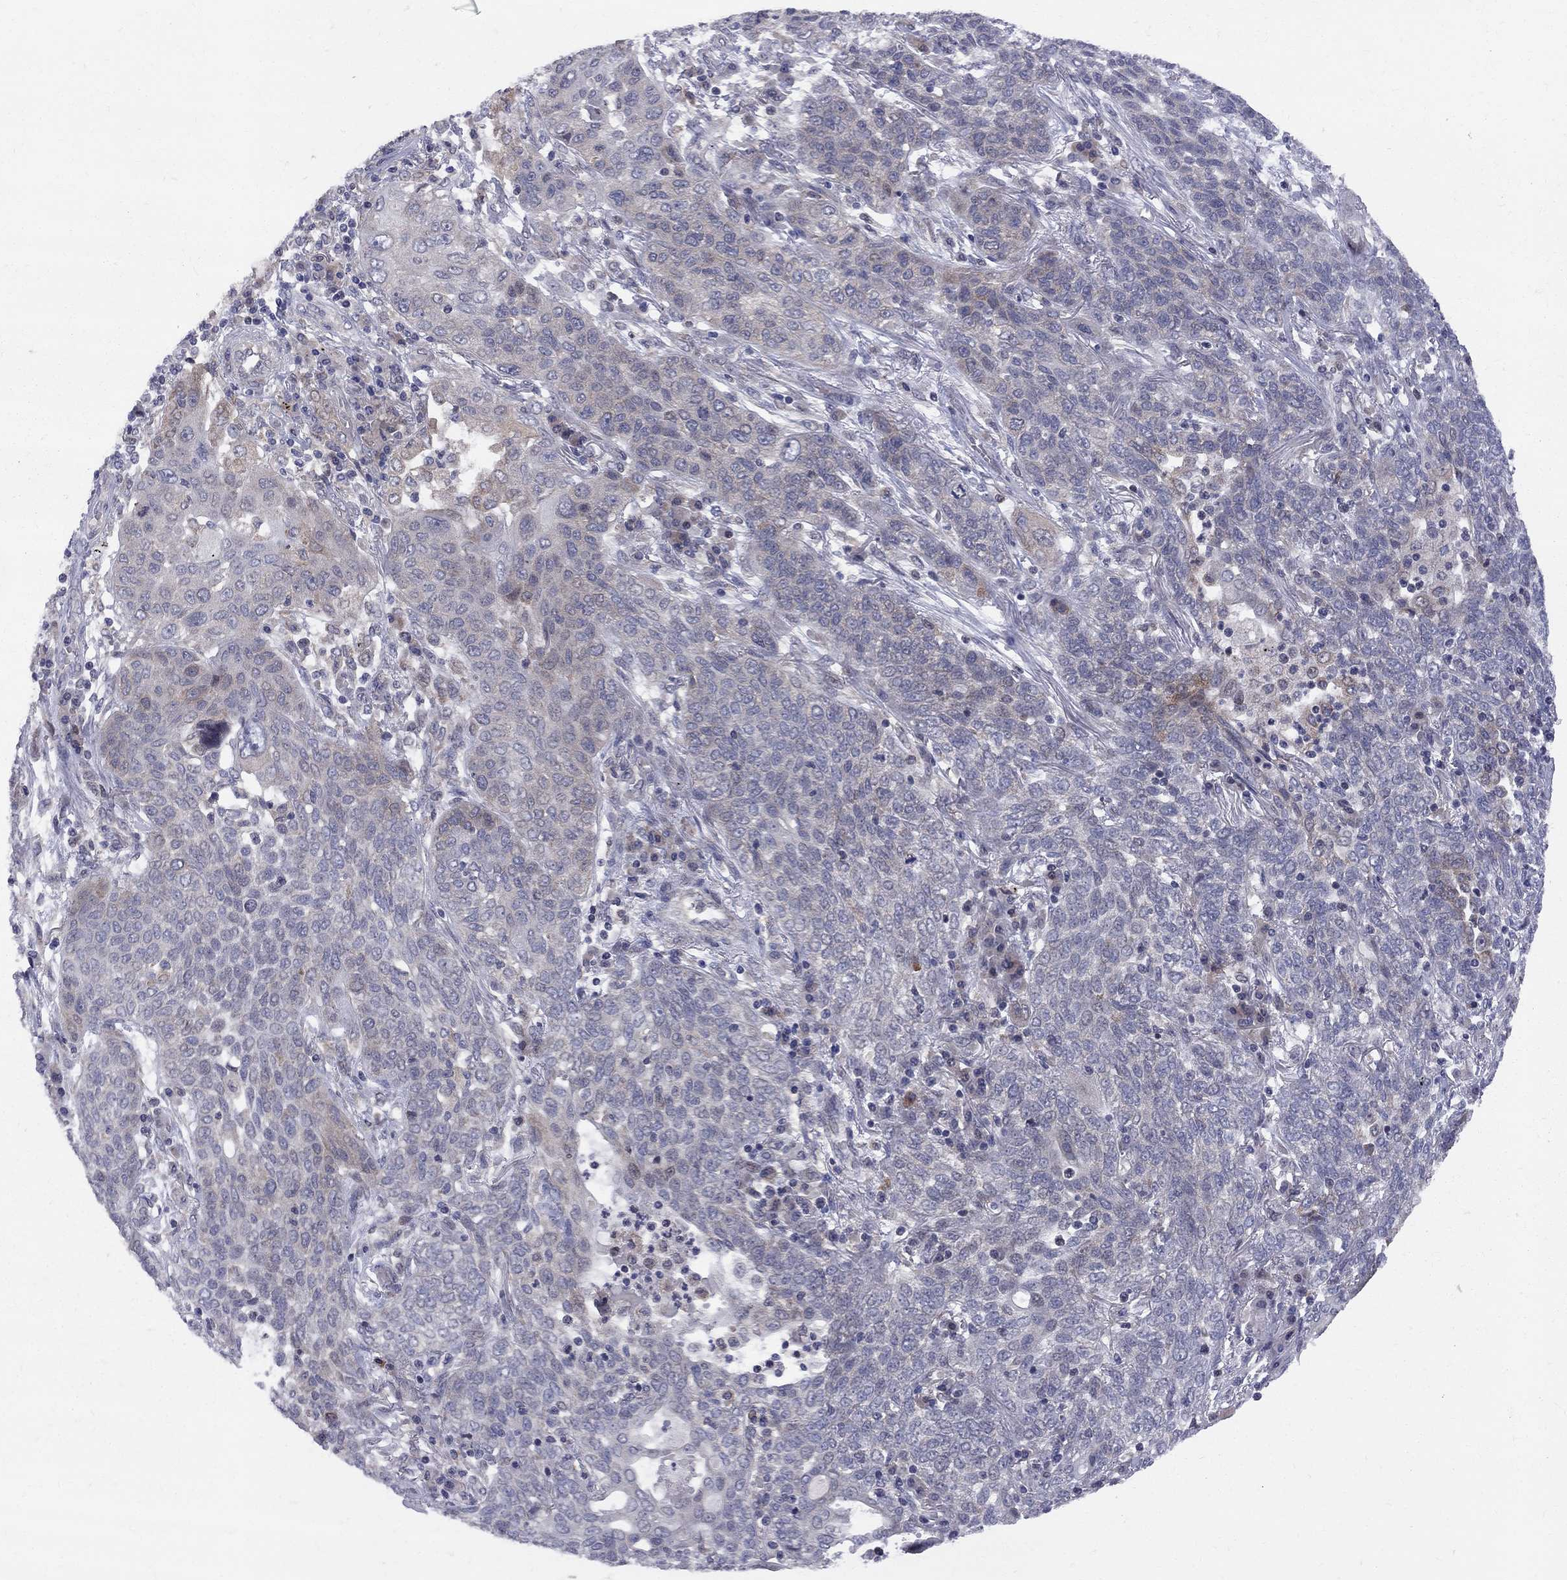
{"staining": {"intensity": "weak", "quantity": "<25%", "location": "cytoplasmic/membranous"}, "tissue": "lung cancer", "cell_type": "Tumor cells", "image_type": "cancer", "snomed": [{"axis": "morphology", "description": "Squamous cell carcinoma, NOS"}, {"axis": "topography", "description": "Lung"}], "caption": "This is an immunohistochemistry photomicrograph of human squamous cell carcinoma (lung). There is no positivity in tumor cells.", "gene": "CNOT11", "patient": {"sex": "female", "age": 70}}